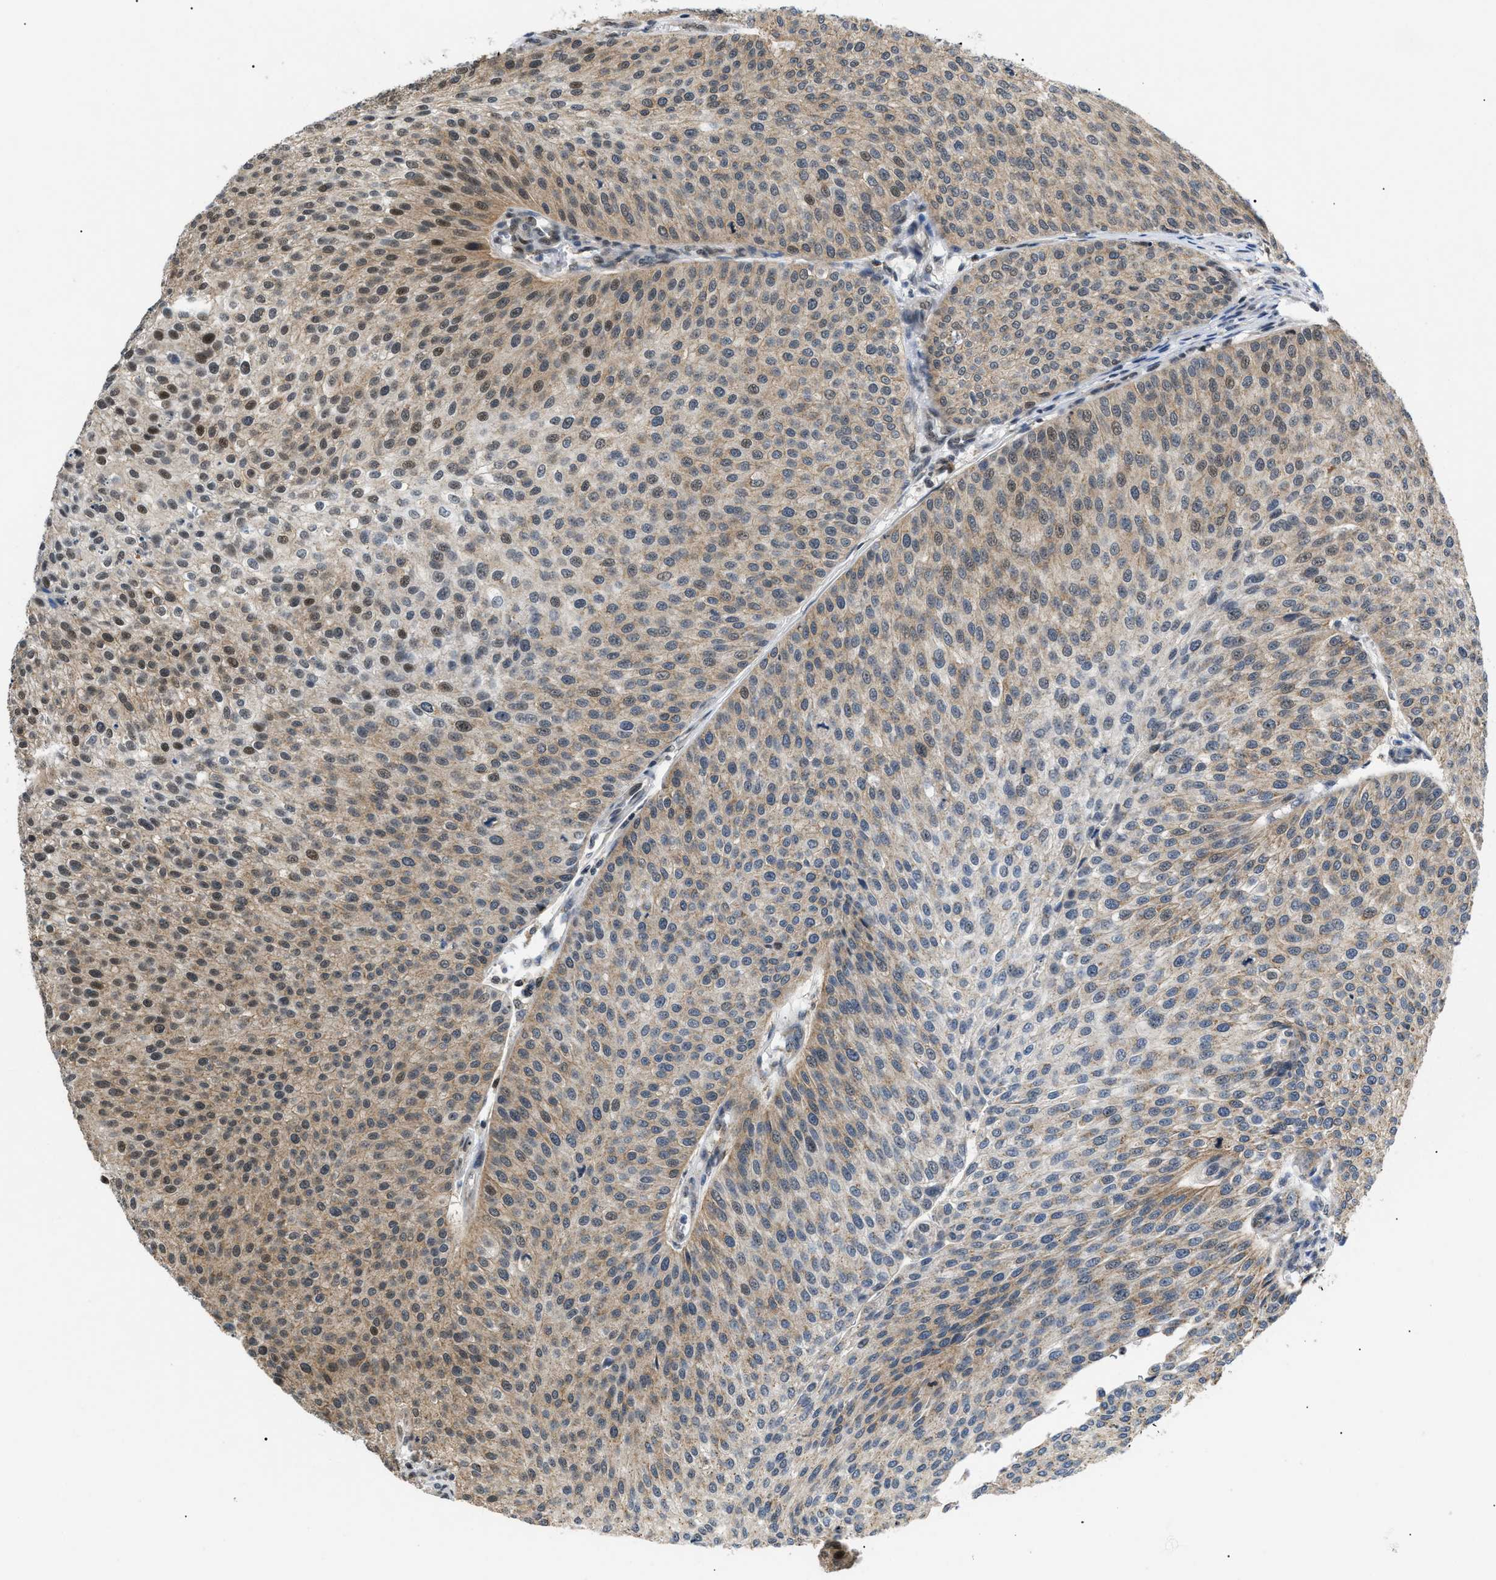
{"staining": {"intensity": "moderate", "quantity": ">75%", "location": "cytoplasmic/membranous,nuclear"}, "tissue": "urothelial cancer", "cell_type": "Tumor cells", "image_type": "cancer", "snomed": [{"axis": "morphology", "description": "Urothelial carcinoma, Low grade"}, {"axis": "topography", "description": "Smooth muscle"}, {"axis": "topography", "description": "Urinary bladder"}], "caption": "Low-grade urothelial carcinoma stained for a protein displays moderate cytoplasmic/membranous and nuclear positivity in tumor cells.", "gene": "ZBTB11", "patient": {"sex": "male", "age": 60}}